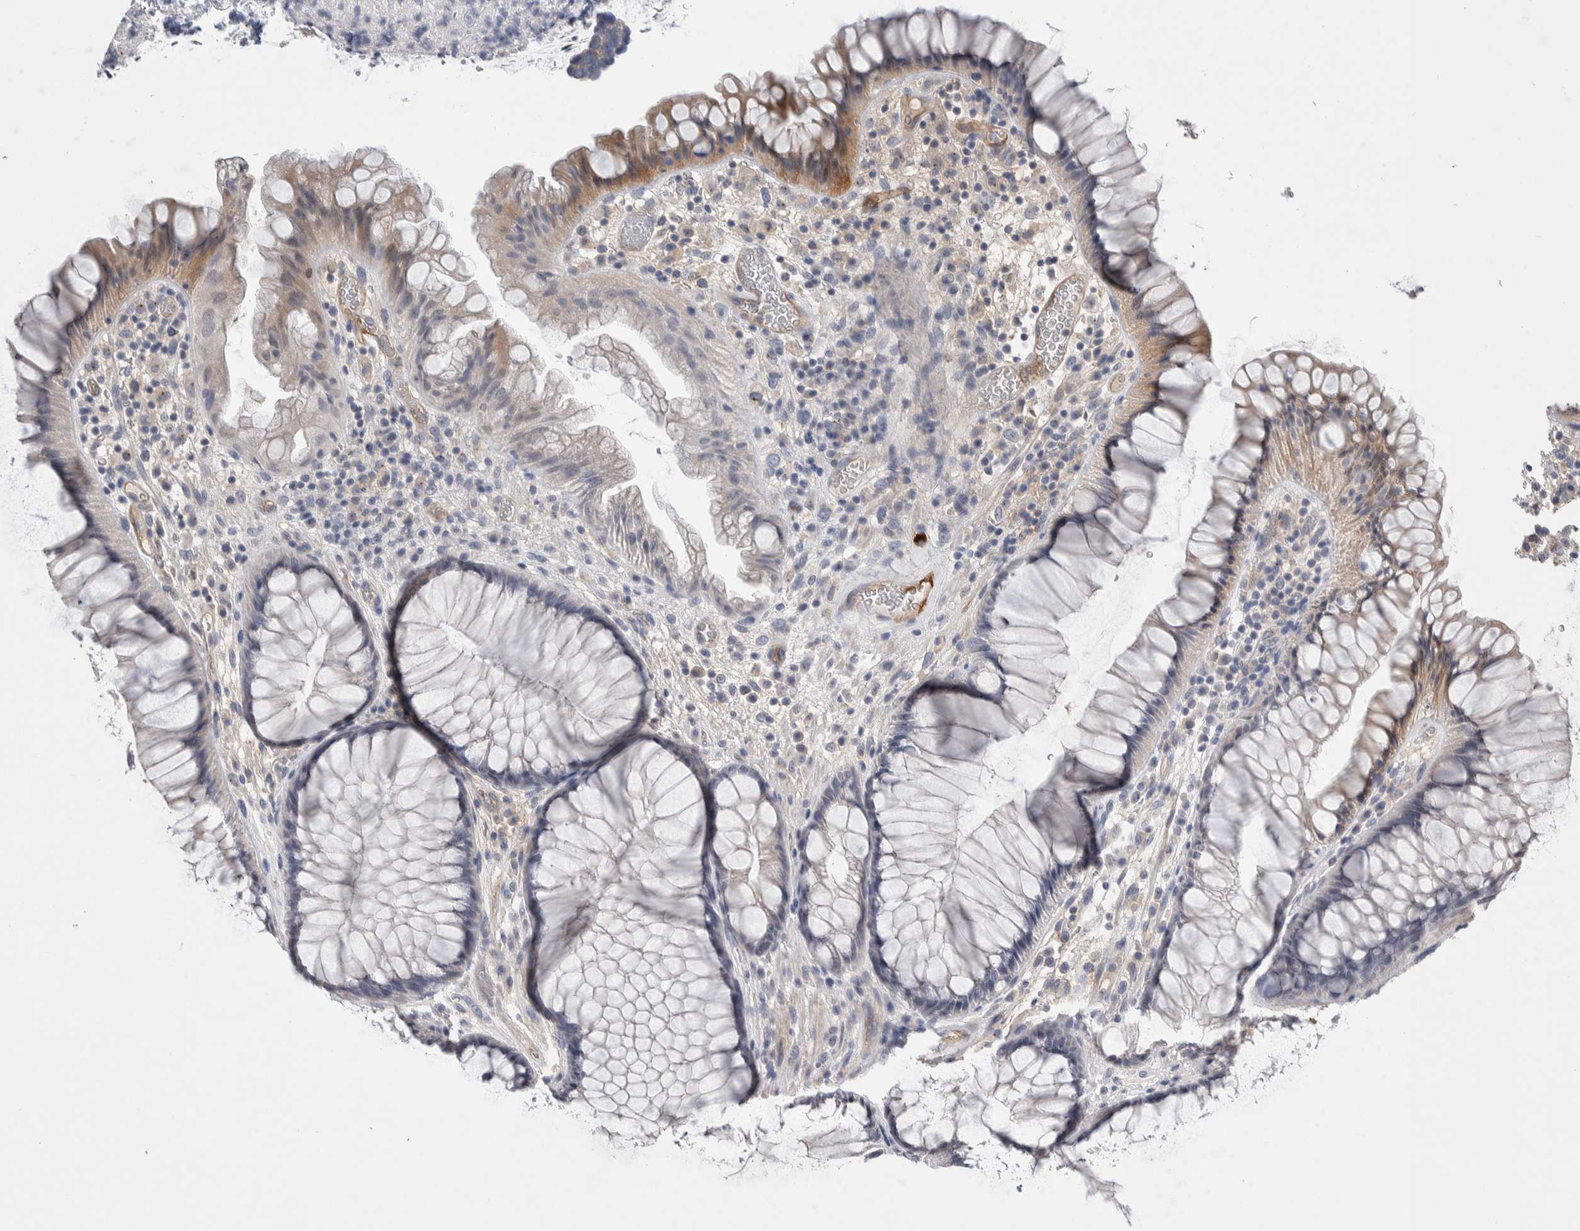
{"staining": {"intensity": "weak", "quantity": "<25%", "location": "cytoplasmic/membranous"}, "tissue": "rectum", "cell_type": "Glandular cells", "image_type": "normal", "snomed": [{"axis": "morphology", "description": "Normal tissue, NOS"}, {"axis": "topography", "description": "Rectum"}], "caption": "Immunohistochemistry of unremarkable human rectum displays no positivity in glandular cells.", "gene": "CEP131", "patient": {"sex": "male", "age": 51}}